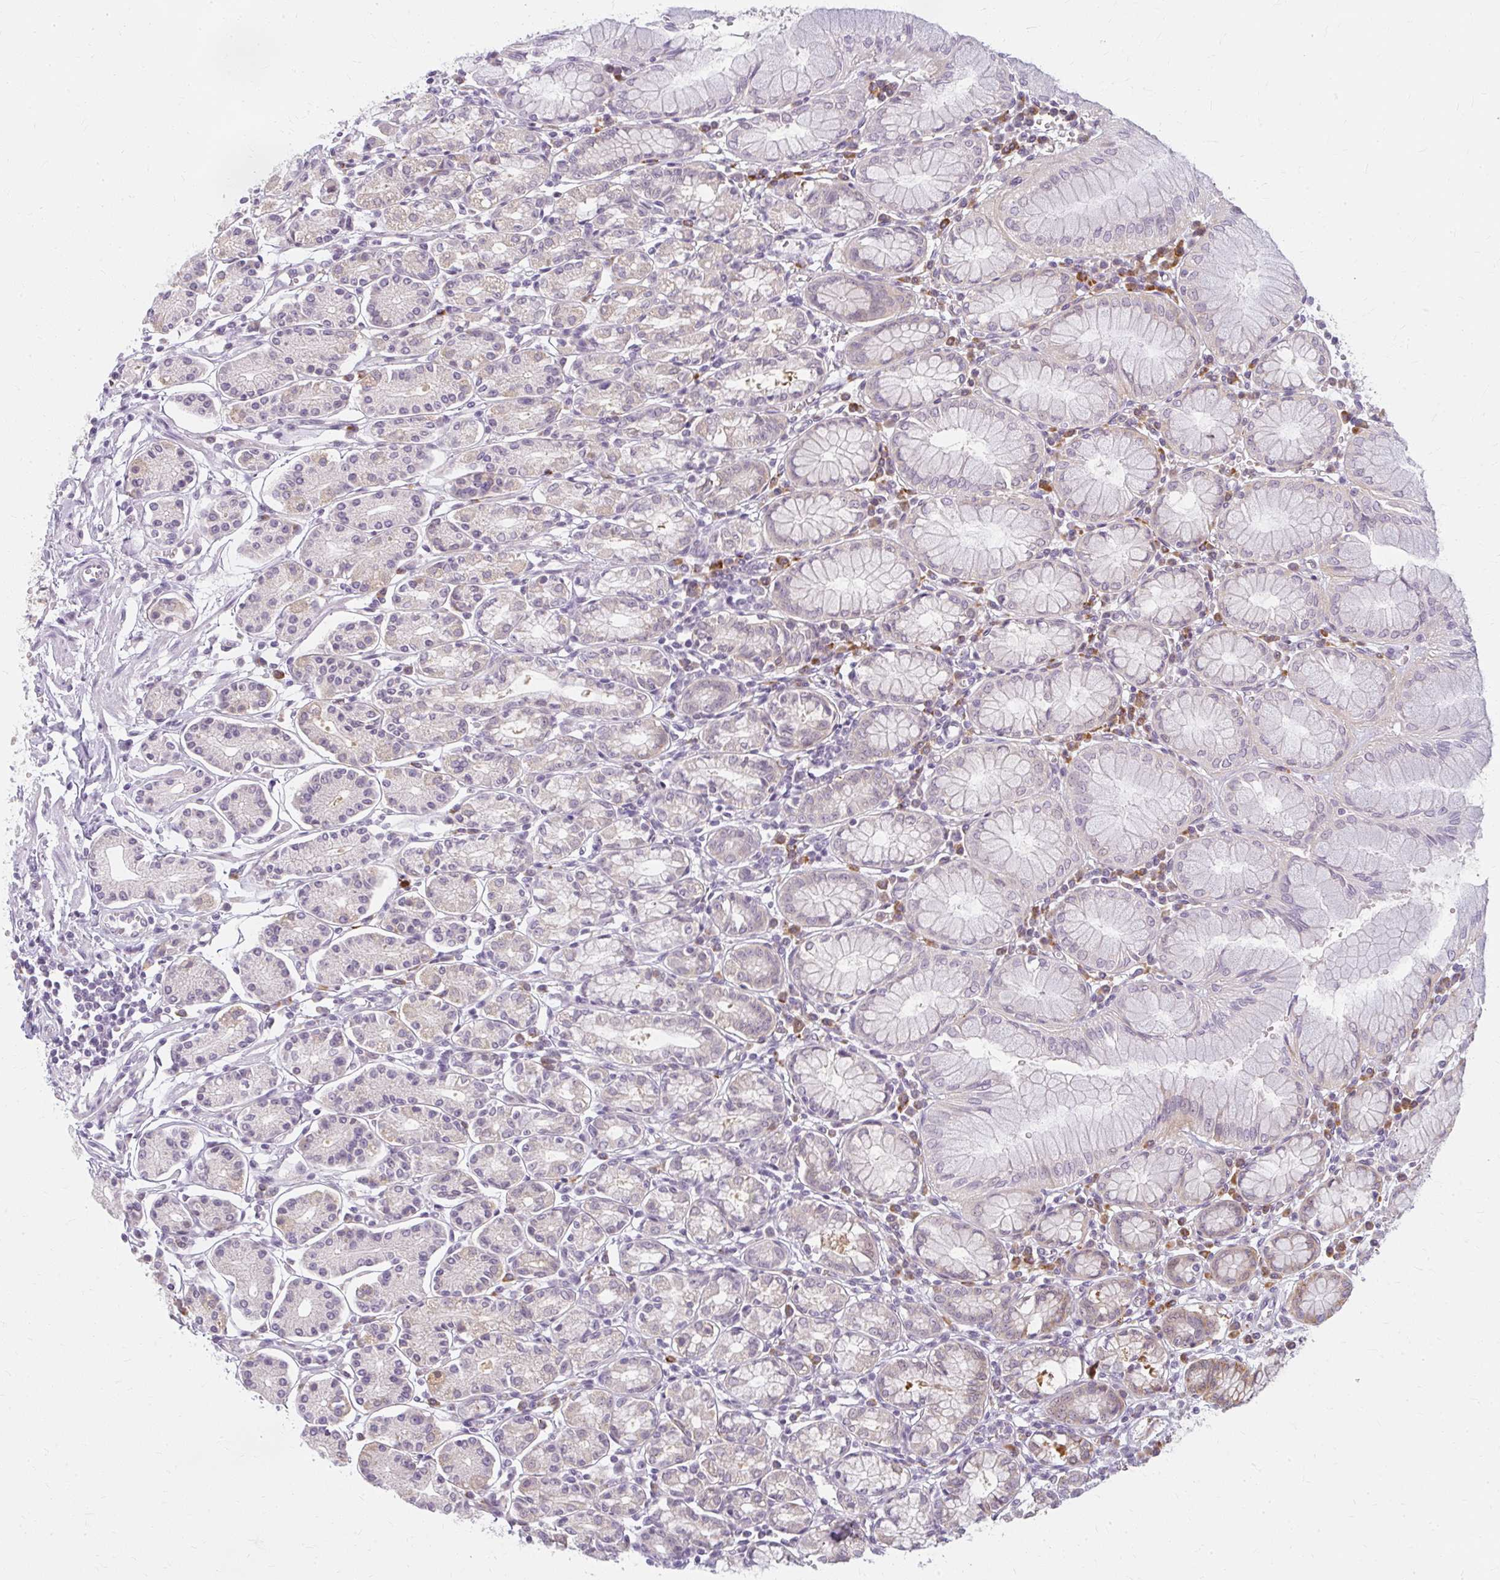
{"staining": {"intensity": "weak", "quantity": "<25%", "location": "cytoplasmic/membranous"}, "tissue": "stomach", "cell_type": "Glandular cells", "image_type": "normal", "snomed": [{"axis": "morphology", "description": "Normal tissue, NOS"}, {"axis": "topography", "description": "Stomach"}], "caption": "Immunohistochemistry photomicrograph of unremarkable human stomach stained for a protein (brown), which shows no staining in glandular cells.", "gene": "ZFYVE26", "patient": {"sex": "female", "age": 62}}